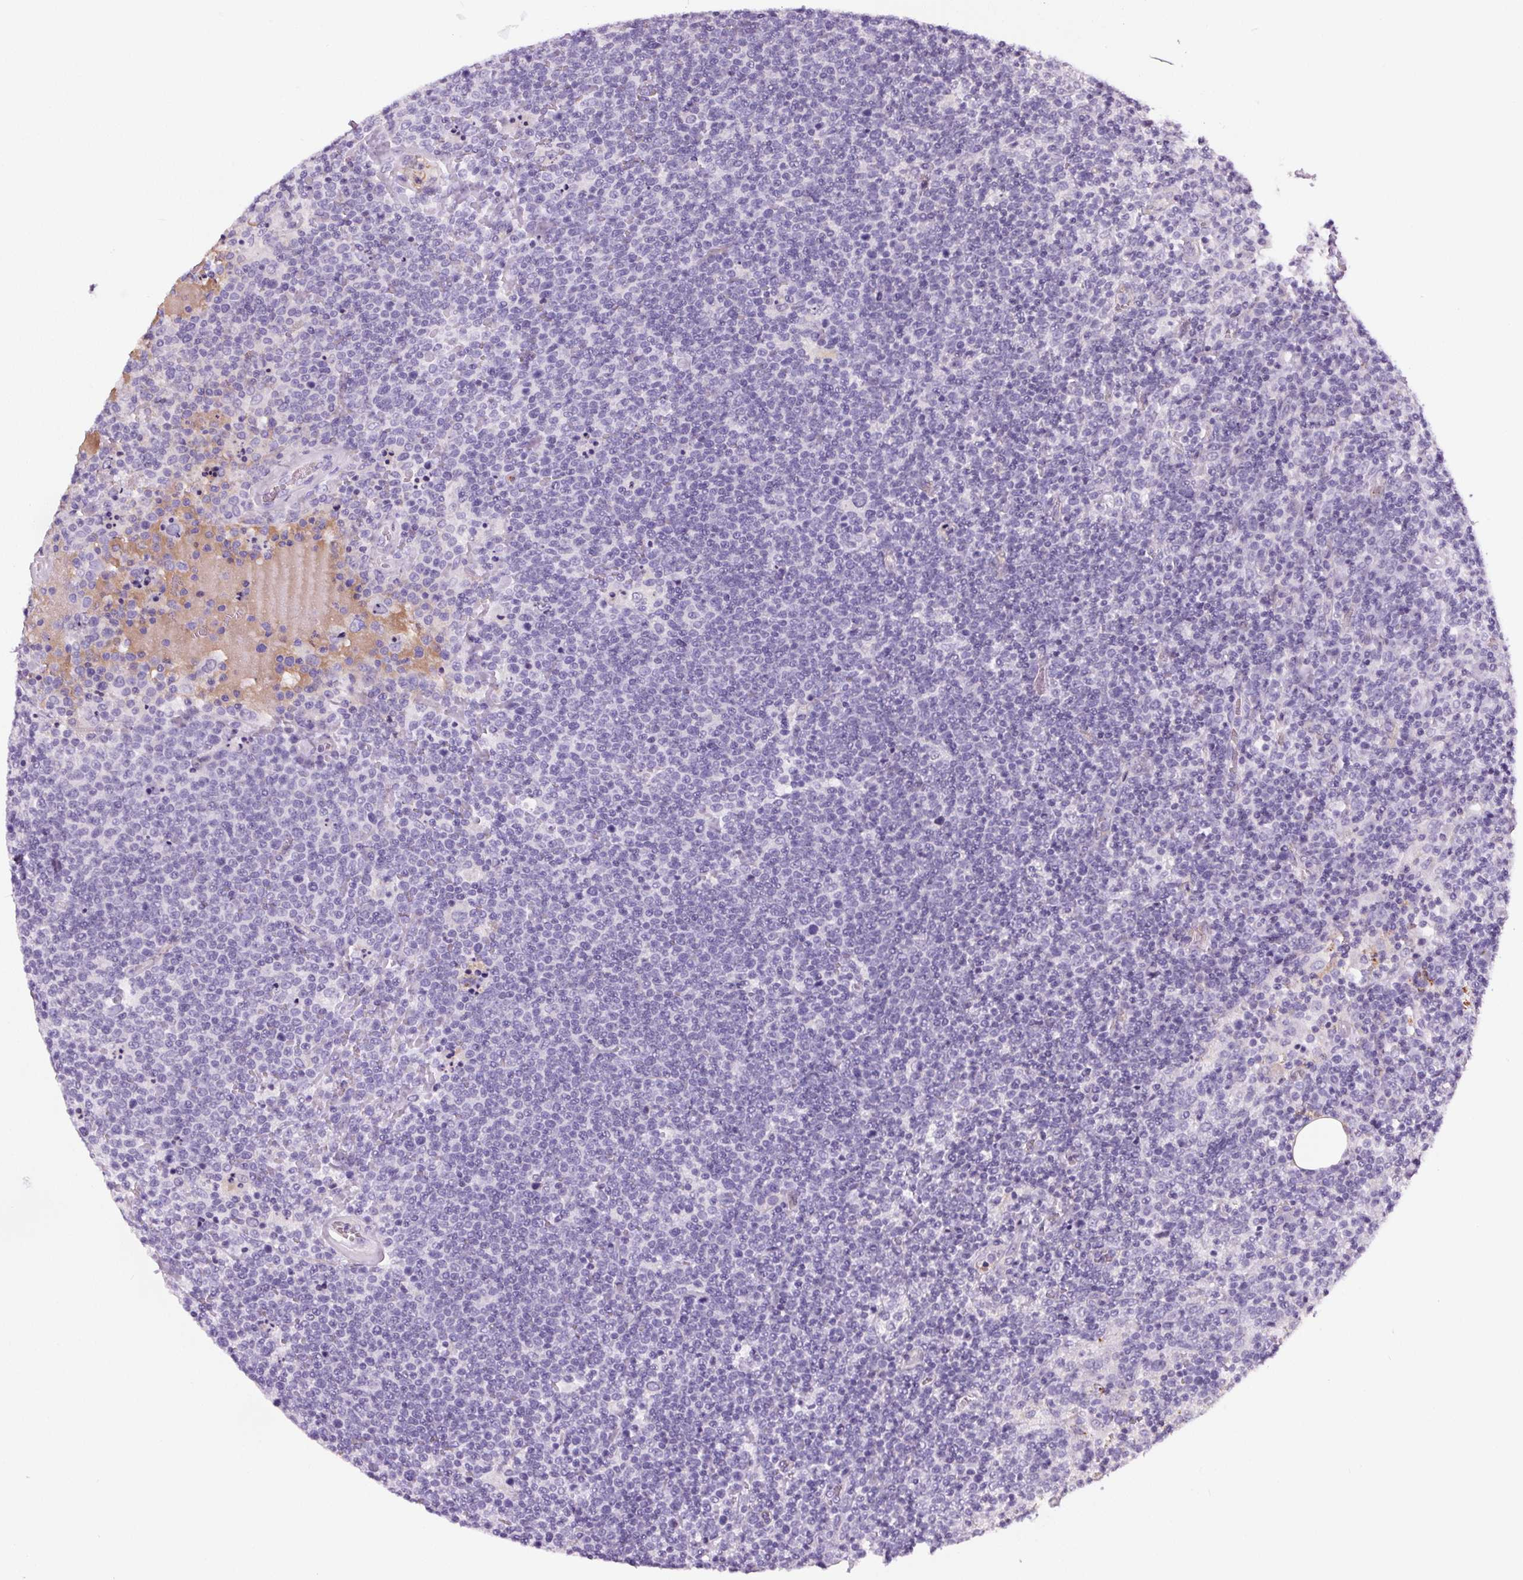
{"staining": {"intensity": "negative", "quantity": "none", "location": "none"}, "tissue": "lymphoma", "cell_type": "Tumor cells", "image_type": "cancer", "snomed": [{"axis": "morphology", "description": "Malignant lymphoma, non-Hodgkin's type, High grade"}, {"axis": "topography", "description": "Lymph node"}], "caption": "Tumor cells show no significant protein positivity in high-grade malignant lymphoma, non-Hodgkin's type. (DAB immunohistochemistry with hematoxylin counter stain).", "gene": "CD5L", "patient": {"sex": "male", "age": 61}}